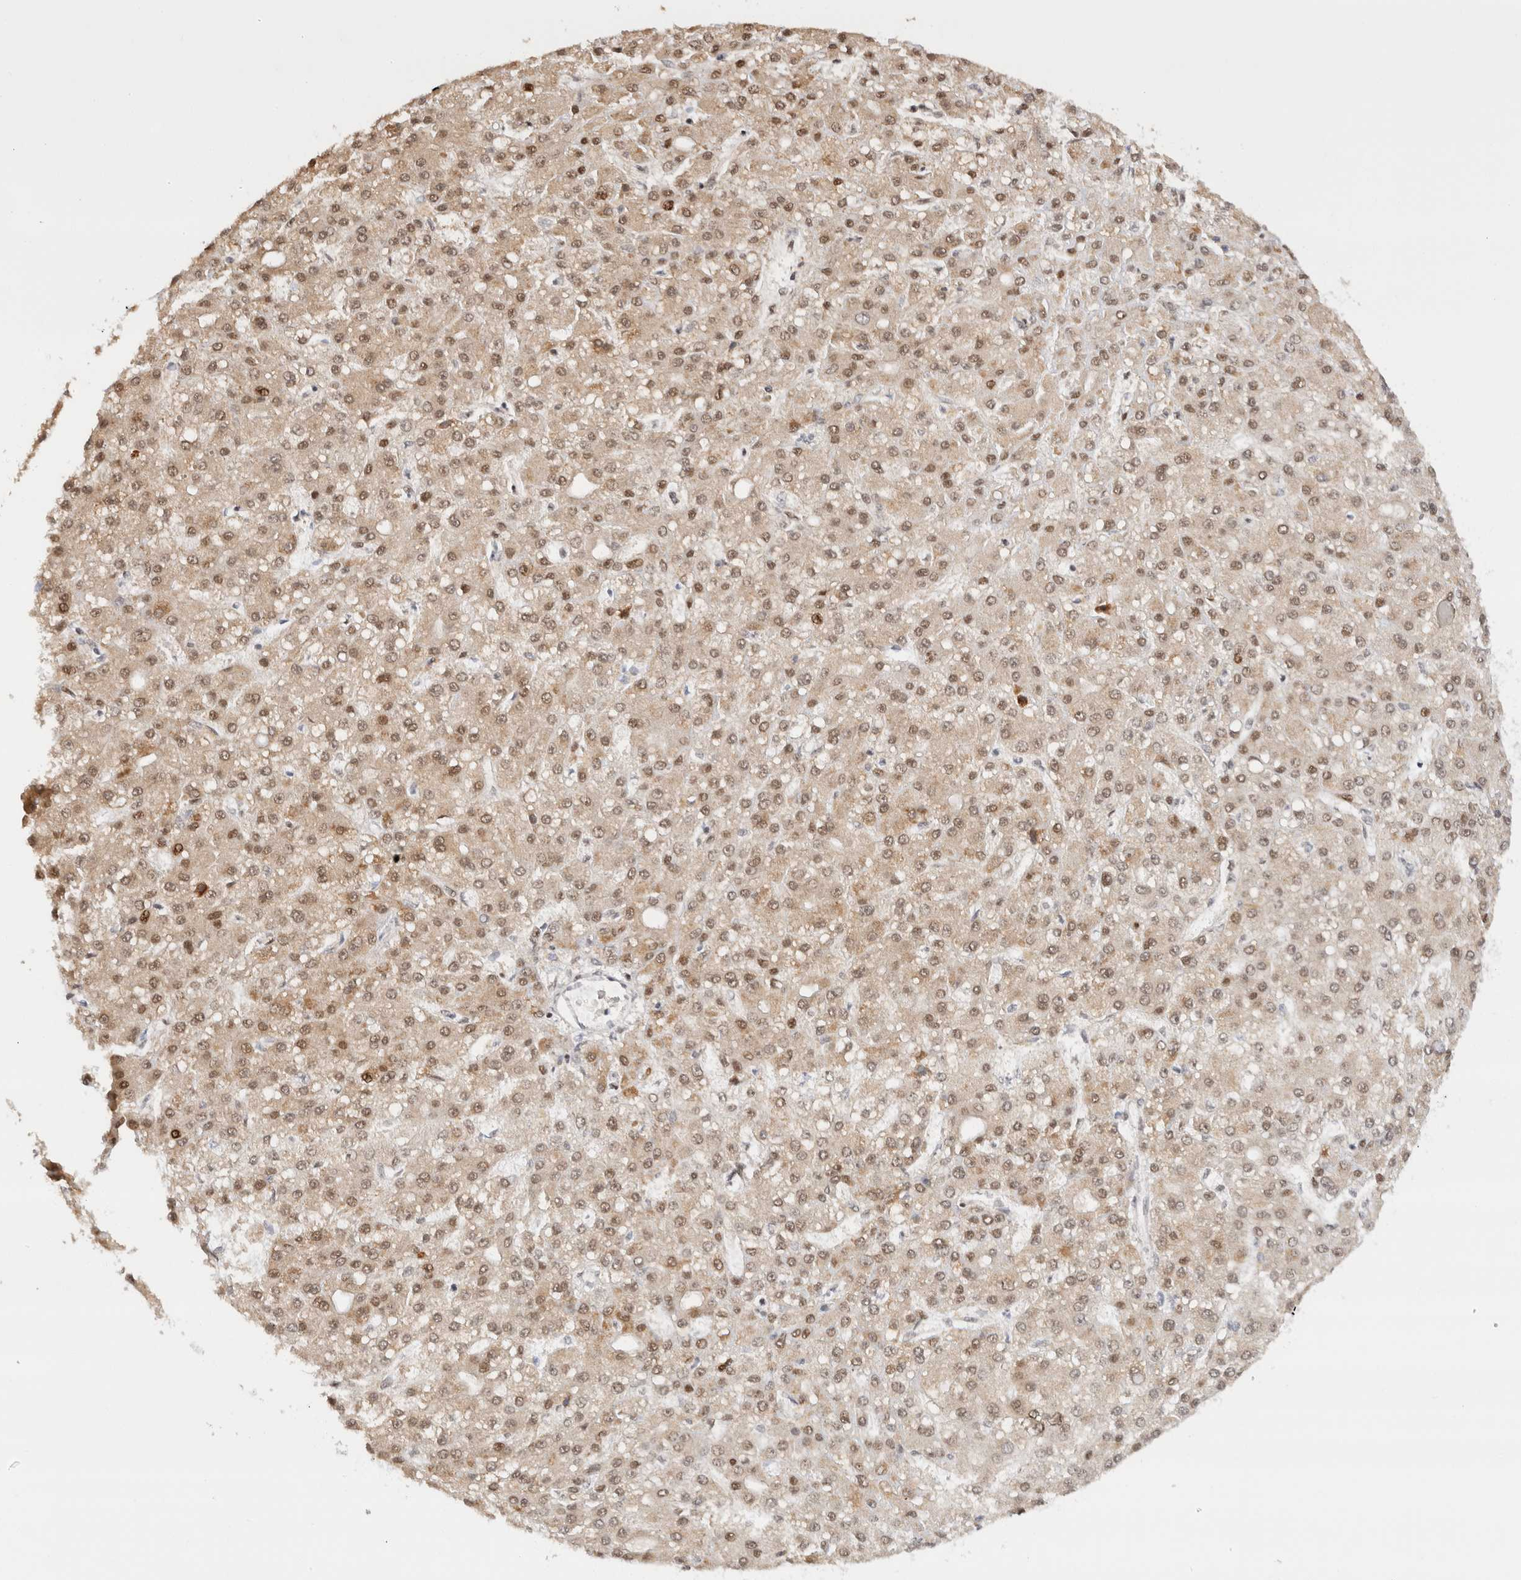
{"staining": {"intensity": "weak", "quantity": ">75%", "location": "cytoplasmic/membranous,nuclear"}, "tissue": "liver cancer", "cell_type": "Tumor cells", "image_type": "cancer", "snomed": [{"axis": "morphology", "description": "Carcinoma, Hepatocellular, NOS"}, {"axis": "topography", "description": "Liver"}], "caption": "Immunohistochemical staining of human liver hepatocellular carcinoma exhibits weak cytoplasmic/membranous and nuclear protein positivity in approximately >75% of tumor cells. Using DAB (brown) and hematoxylin (blue) stains, captured at high magnification using brightfield microscopy.", "gene": "ZNF282", "patient": {"sex": "male", "age": 67}}